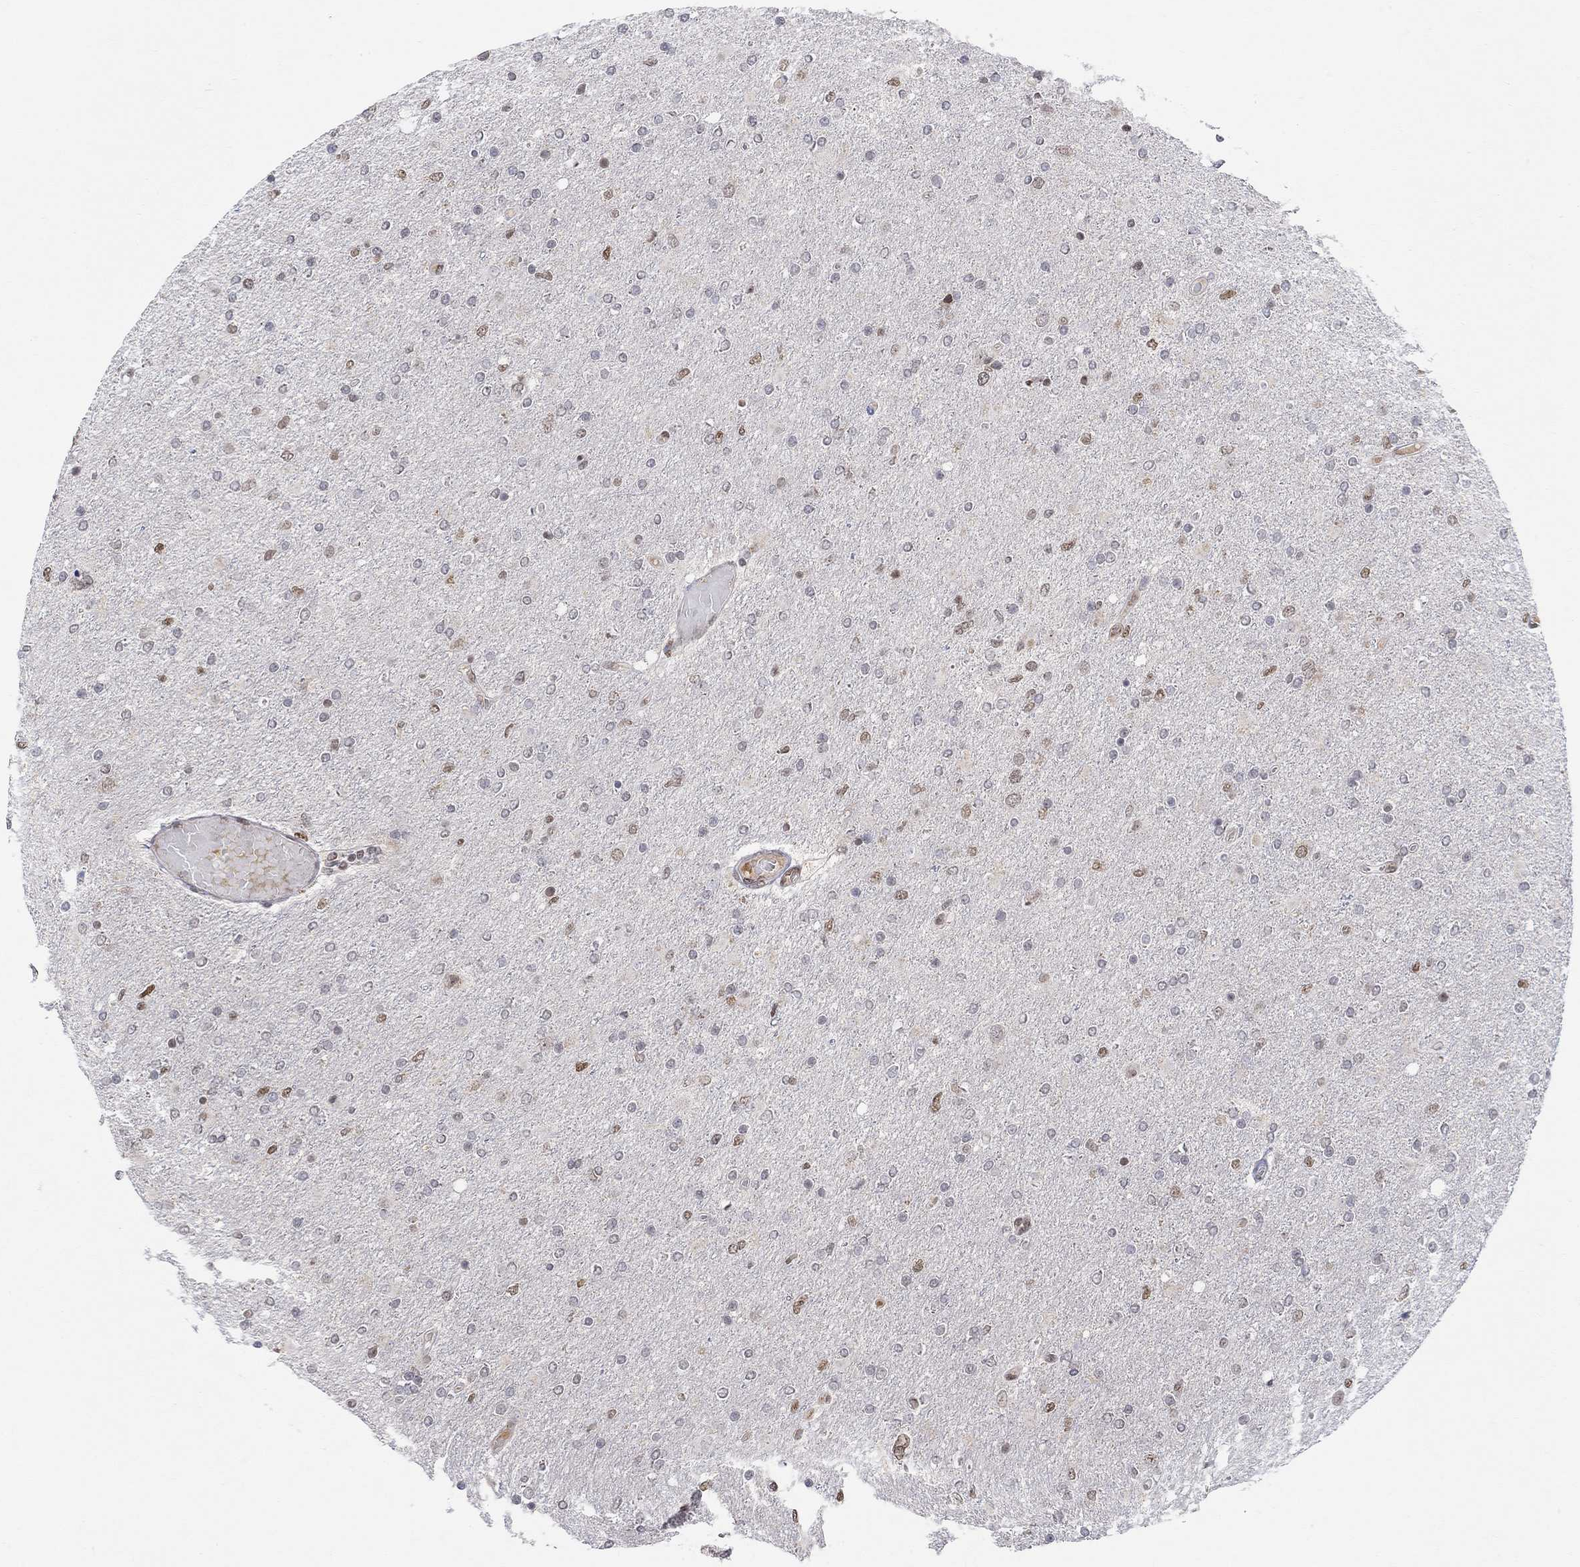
{"staining": {"intensity": "moderate", "quantity": "25%-75%", "location": "nuclear"}, "tissue": "glioma", "cell_type": "Tumor cells", "image_type": "cancer", "snomed": [{"axis": "morphology", "description": "Glioma, malignant, High grade"}, {"axis": "topography", "description": "Cerebral cortex"}], "caption": "This image shows IHC staining of human high-grade glioma (malignant), with medium moderate nuclear expression in about 25%-75% of tumor cells.", "gene": "KLF12", "patient": {"sex": "male", "age": 70}}